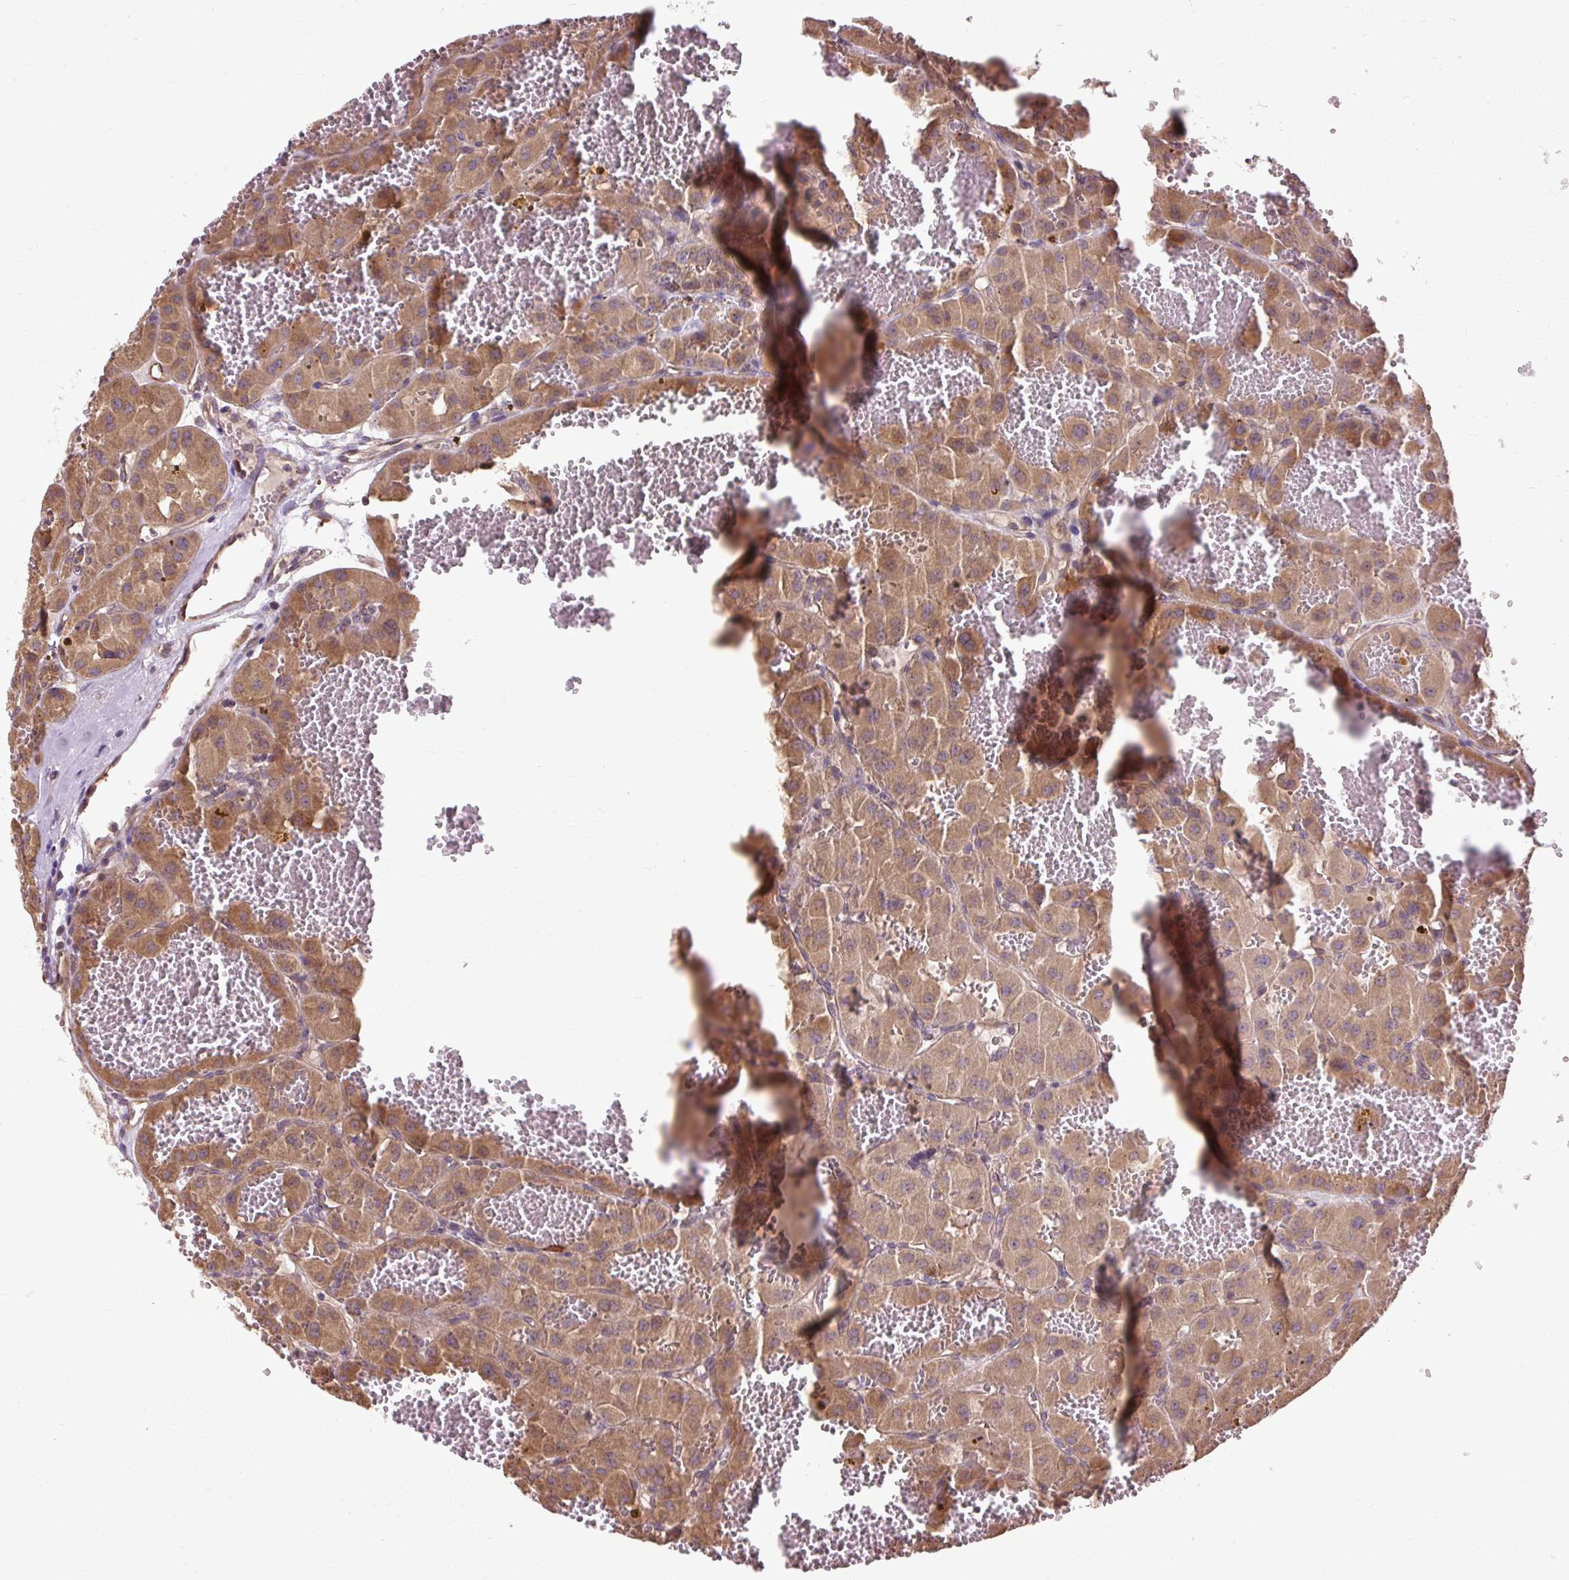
{"staining": {"intensity": "moderate", "quantity": ">75%", "location": "cytoplasmic/membranous"}, "tissue": "renal cancer", "cell_type": "Tumor cells", "image_type": "cancer", "snomed": [{"axis": "morphology", "description": "Carcinoma, NOS"}, {"axis": "topography", "description": "Kidney"}], "caption": "Immunohistochemical staining of carcinoma (renal) exhibits moderate cytoplasmic/membranous protein positivity in approximately >75% of tumor cells.", "gene": "FLRT1", "patient": {"sex": "female", "age": 75}}